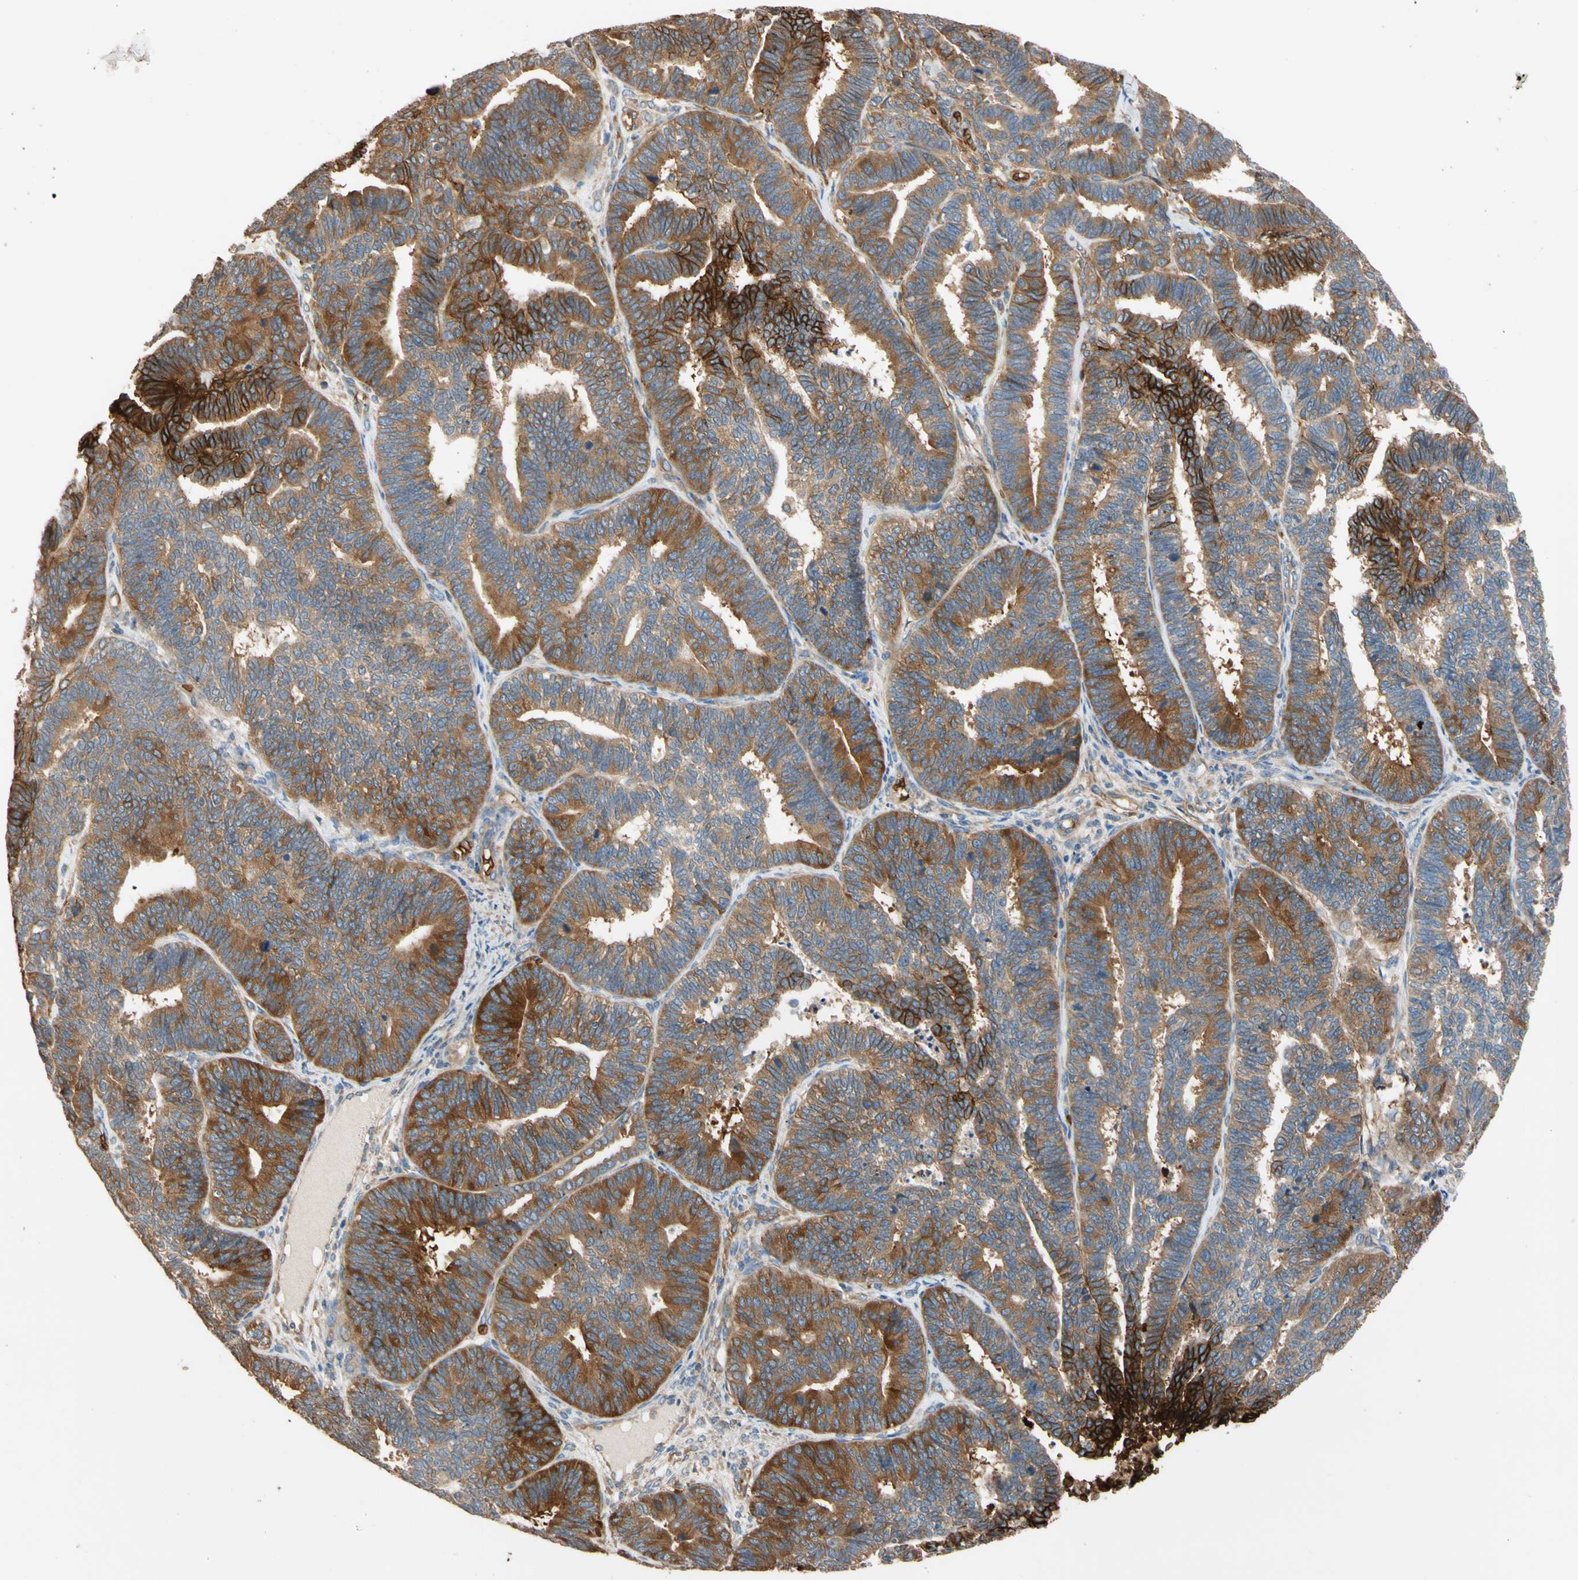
{"staining": {"intensity": "strong", "quantity": ">75%", "location": "cytoplasmic/membranous"}, "tissue": "endometrial cancer", "cell_type": "Tumor cells", "image_type": "cancer", "snomed": [{"axis": "morphology", "description": "Adenocarcinoma, NOS"}, {"axis": "topography", "description": "Endometrium"}], "caption": "A micrograph of human endometrial cancer stained for a protein shows strong cytoplasmic/membranous brown staining in tumor cells.", "gene": "RIOK2", "patient": {"sex": "female", "age": 70}}